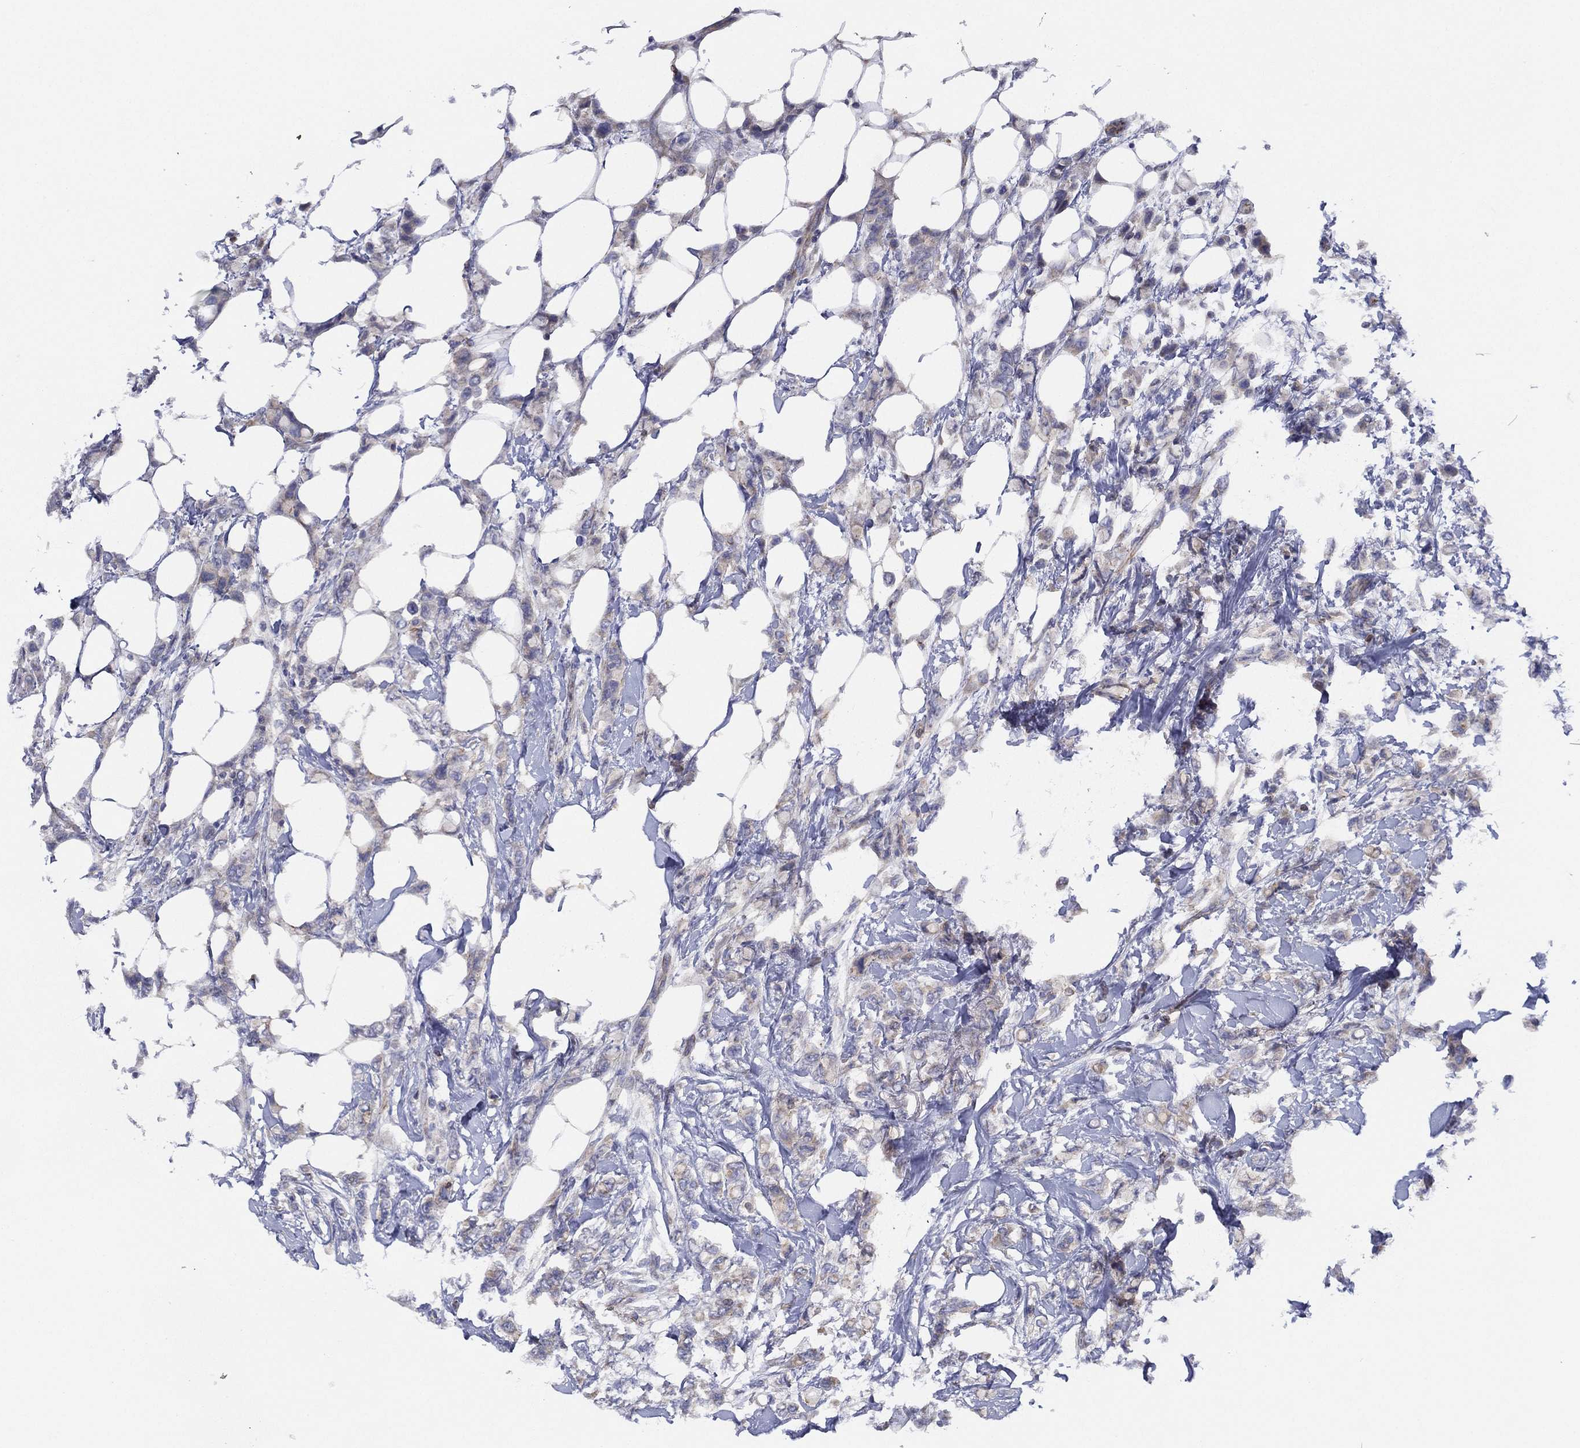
{"staining": {"intensity": "negative", "quantity": "none", "location": "none"}, "tissue": "breast cancer", "cell_type": "Tumor cells", "image_type": "cancer", "snomed": [{"axis": "morphology", "description": "Lobular carcinoma"}, {"axis": "topography", "description": "Breast"}], "caption": "Immunohistochemical staining of human breast cancer demonstrates no significant positivity in tumor cells.", "gene": "ZNF223", "patient": {"sex": "female", "age": 66}}